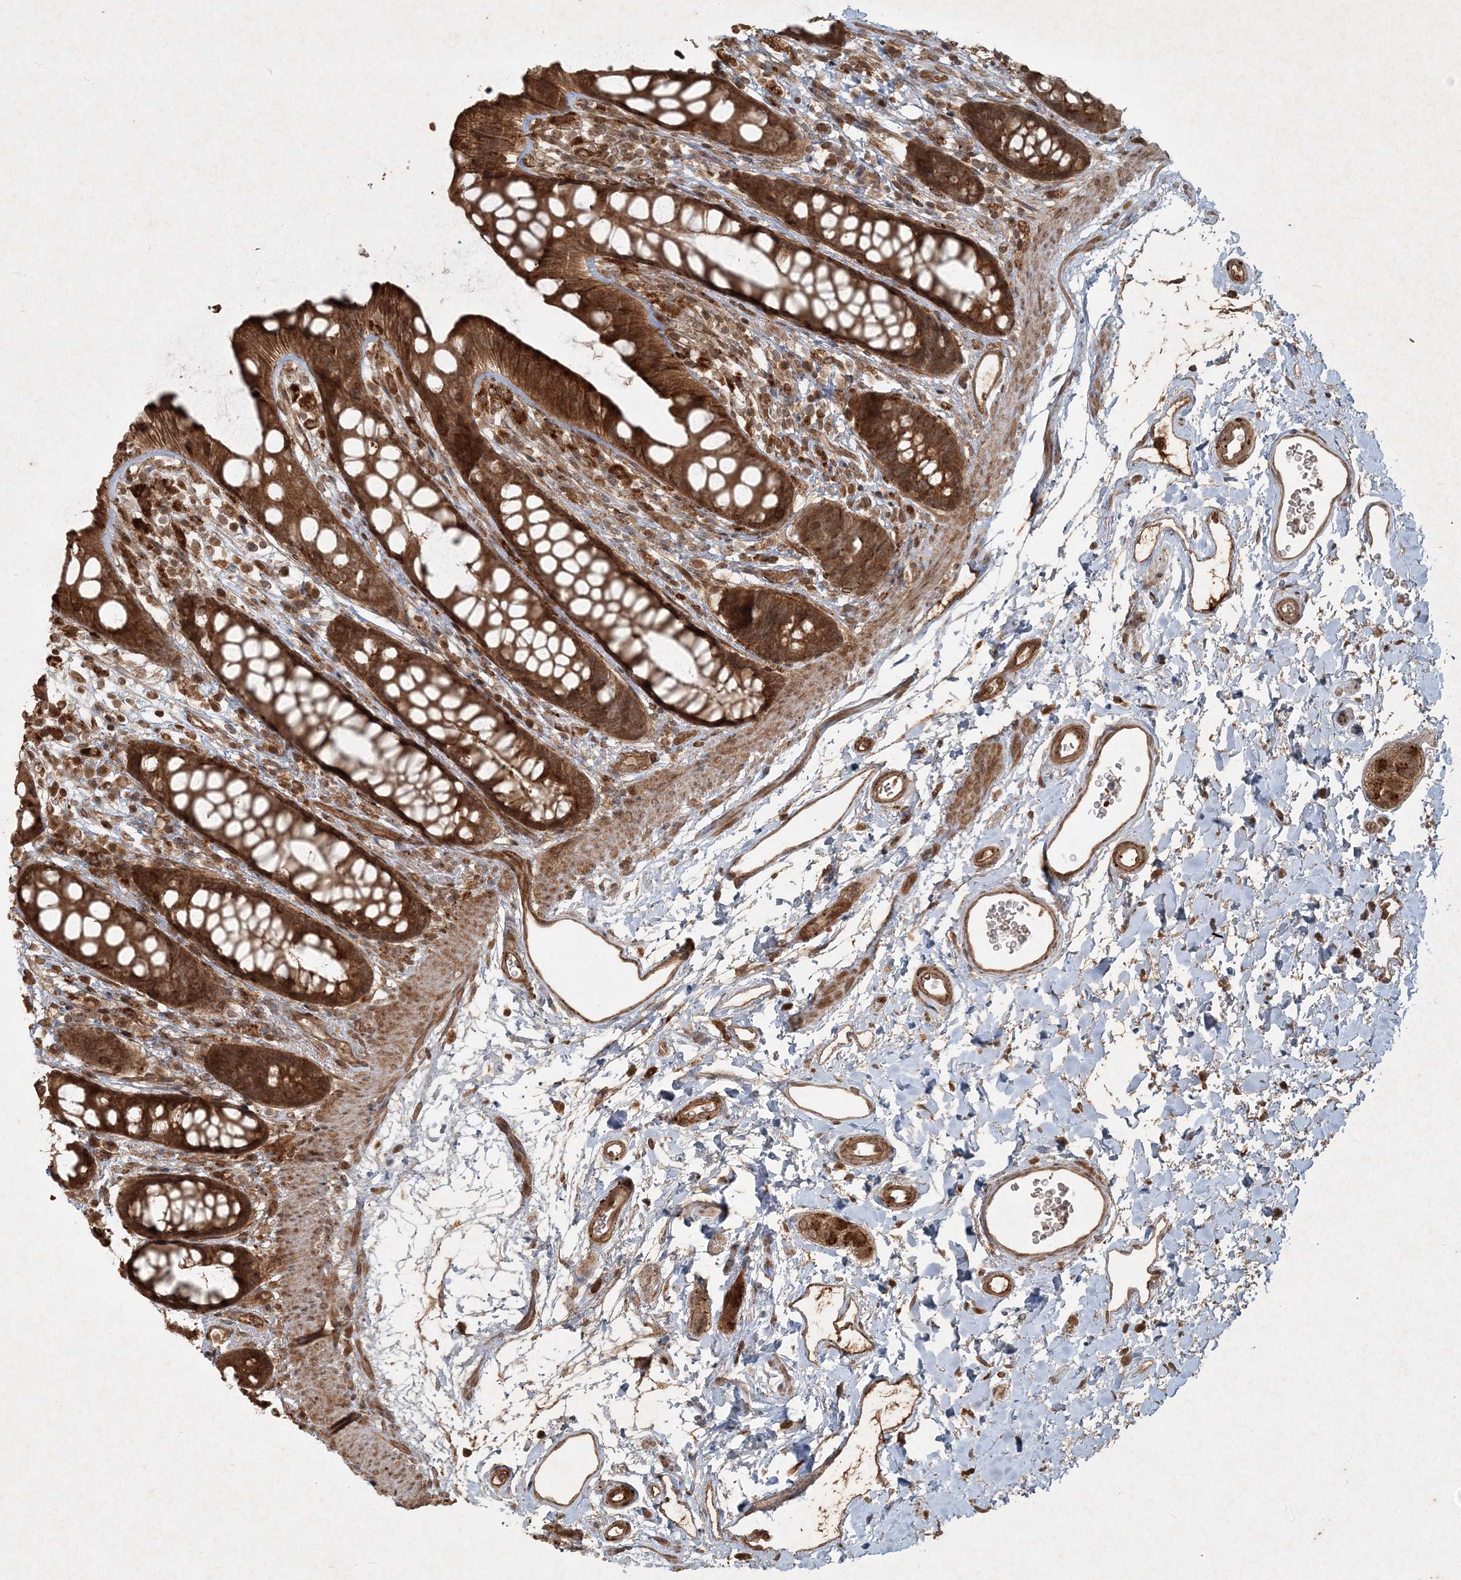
{"staining": {"intensity": "strong", "quantity": ">75%", "location": "cytoplasmic/membranous"}, "tissue": "rectum", "cell_type": "Glandular cells", "image_type": "normal", "snomed": [{"axis": "morphology", "description": "Normal tissue, NOS"}, {"axis": "topography", "description": "Rectum"}], "caption": "Immunohistochemistry (IHC) photomicrograph of normal rectum stained for a protein (brown), which demonstrates high levels of strong cytoplasmic/membranous staining in about >75% of glandular cells.", "gene": "NARS1", "patient": {"sex": "female", "age": 65}}